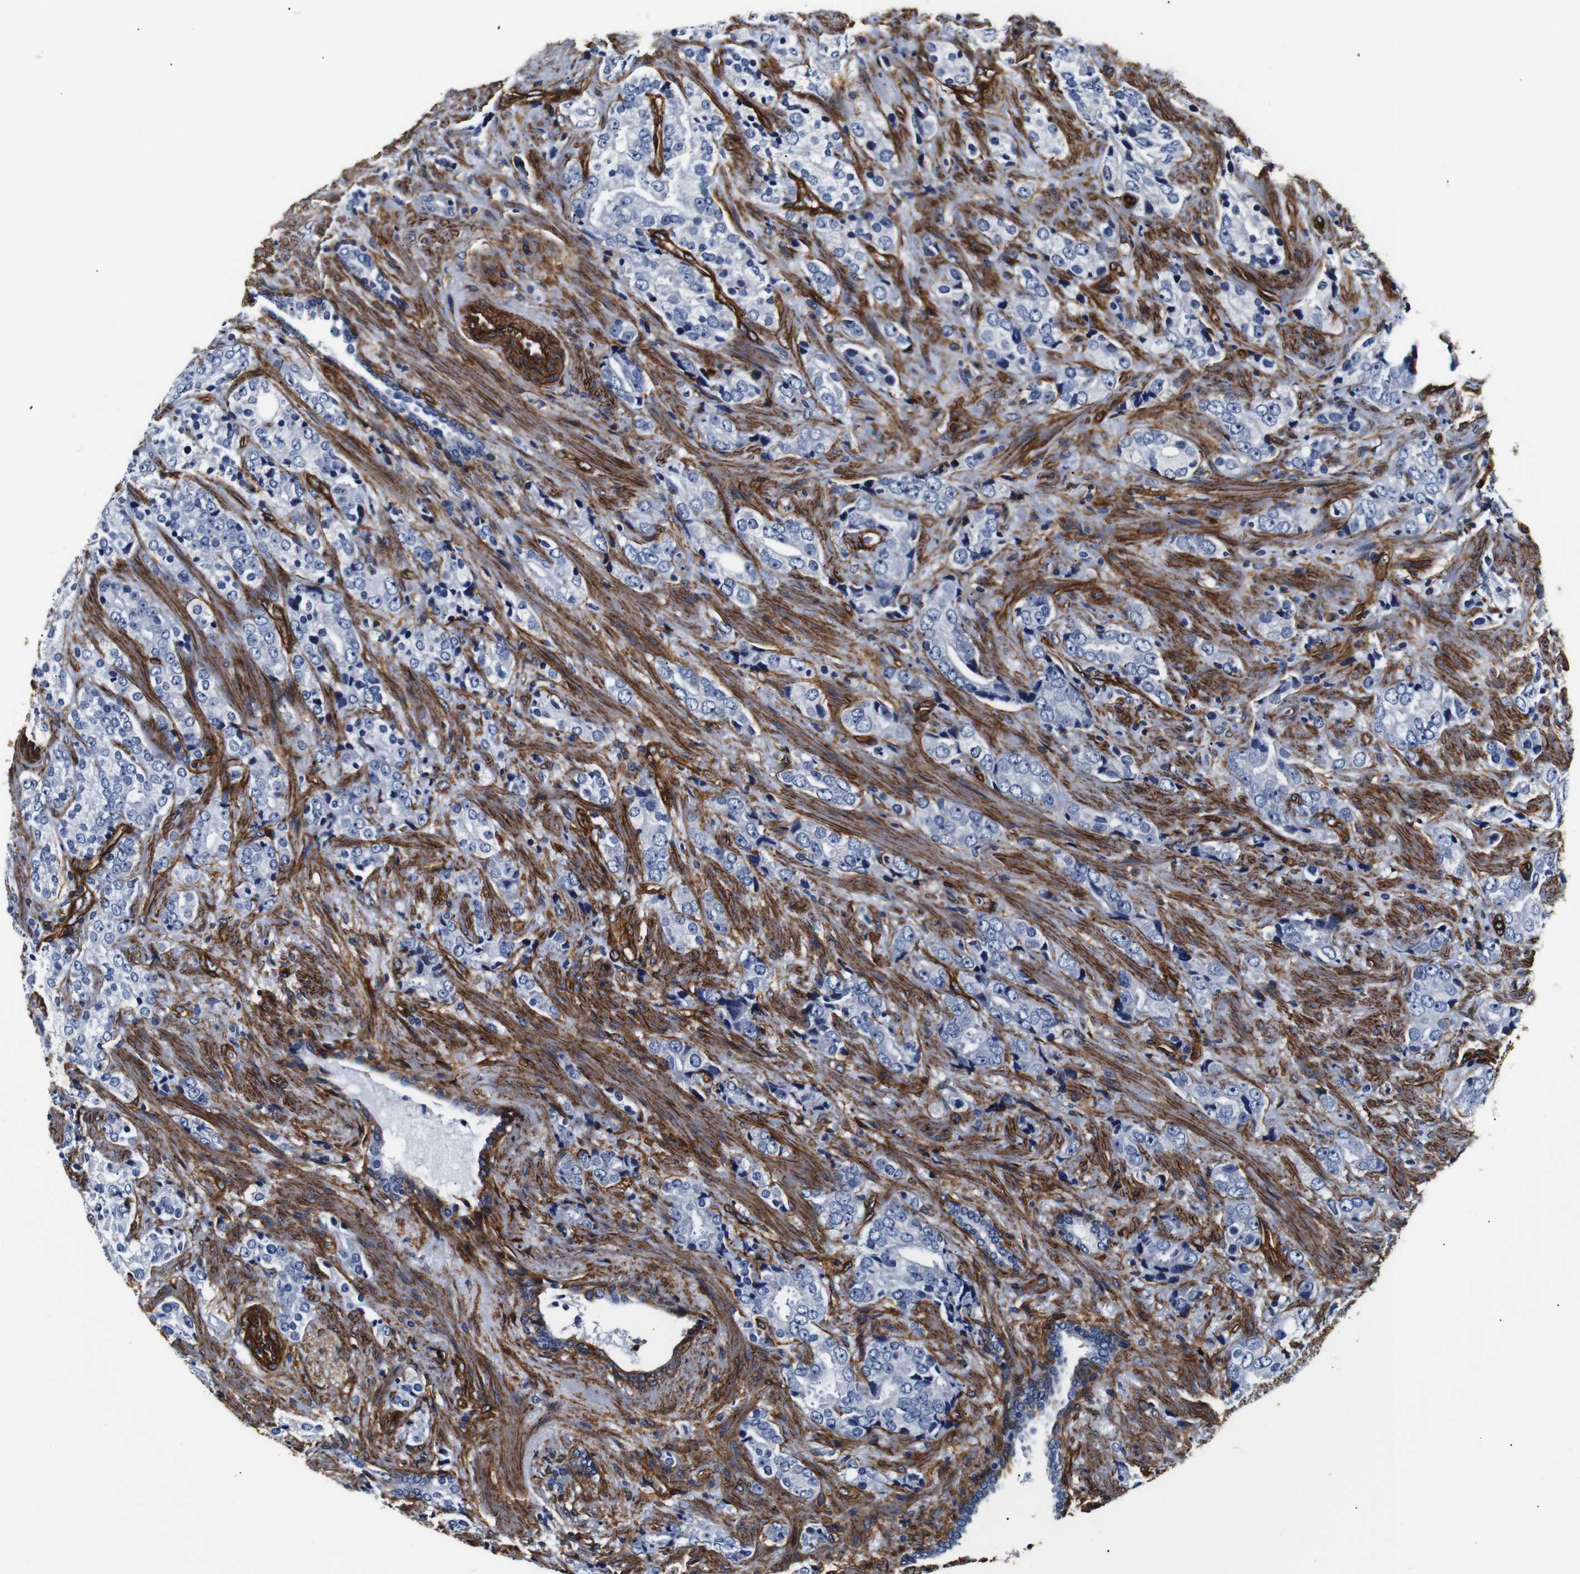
{"staining": {"intensity": "negative", "quantity": "none", "location": "none"}, "tissue": "prostate cancer", "cell_type": "Tumor cells", "image_type": "cancer", "snomed": [{"axis": "morphology", "description": "Adenocarcinoma, High grade"}, {"axis": "topography", "description": "Prostate"}], "caption": "The photomicrograph displays no significant positivity in tumor cells of prostate cancer.", "gene": "CAV2", "patient": {"sex": "male", "age": 71}}